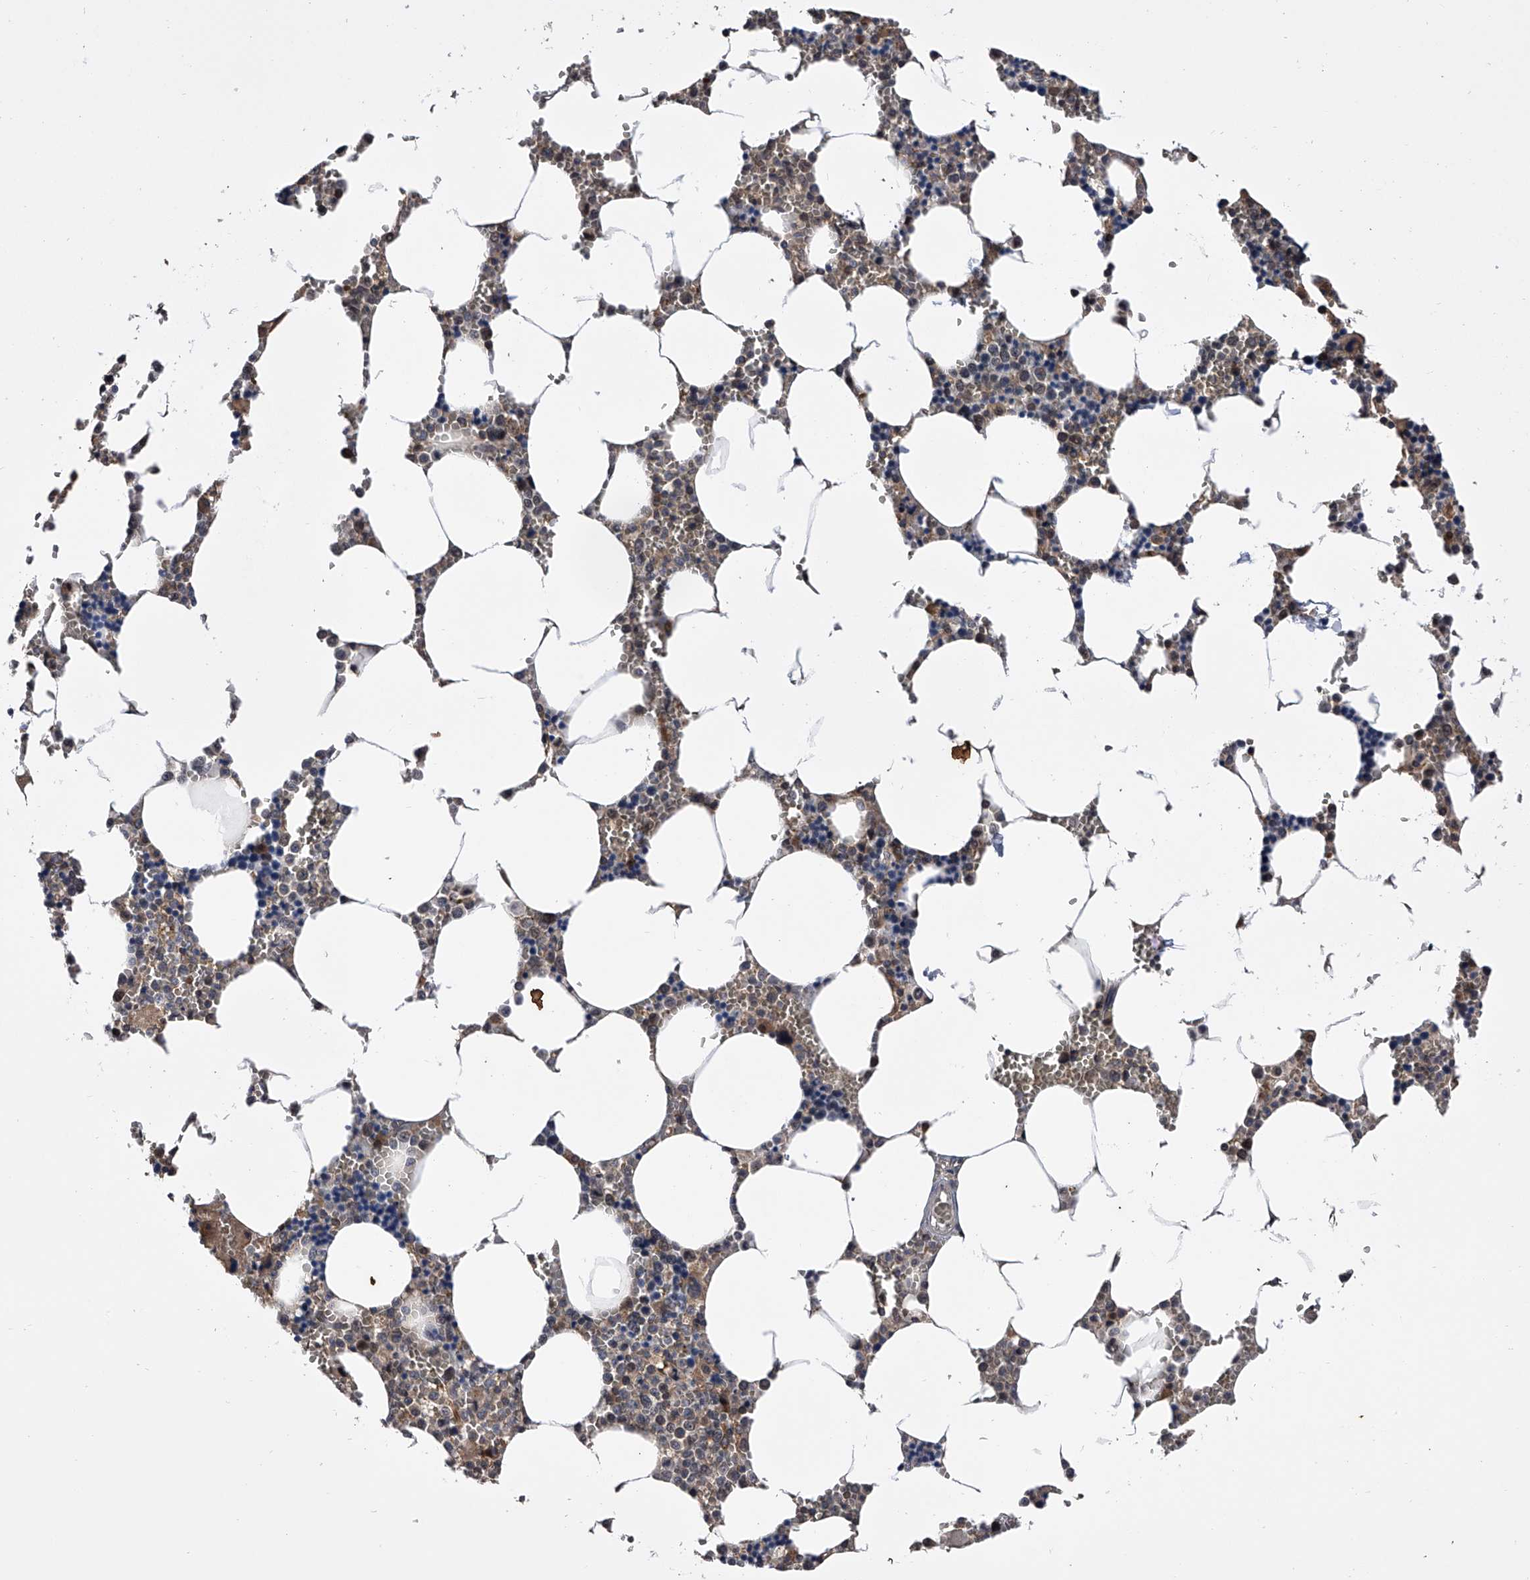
{"staining": {"intensity": "moderate", "quantity": "<25%", "location": "cytoplasmic/membranous"}, "tissue": "bone marrow", "cell_type": "Hematopoietic cells", "image_type": "normal", "snomed": [{"axis": "morphology", "description": "Normal tissue, NOS"}, {"axis": "topography", "description": "Bone marrow"}], "caption": "Benign bone marrow exhibits moderate cytoplasmic/membranous positivity in approximately <25% of hematopoietic cells, visualized by immunohistochemistry. The protein is stained brown, and the nuclei are stained in blue (DAB (3,3'-diaminobenzidine) IHC with brightfield microscopy, high magnification).", "gene": "PAN3", "patient": {"sex": "male", "age": 70}}